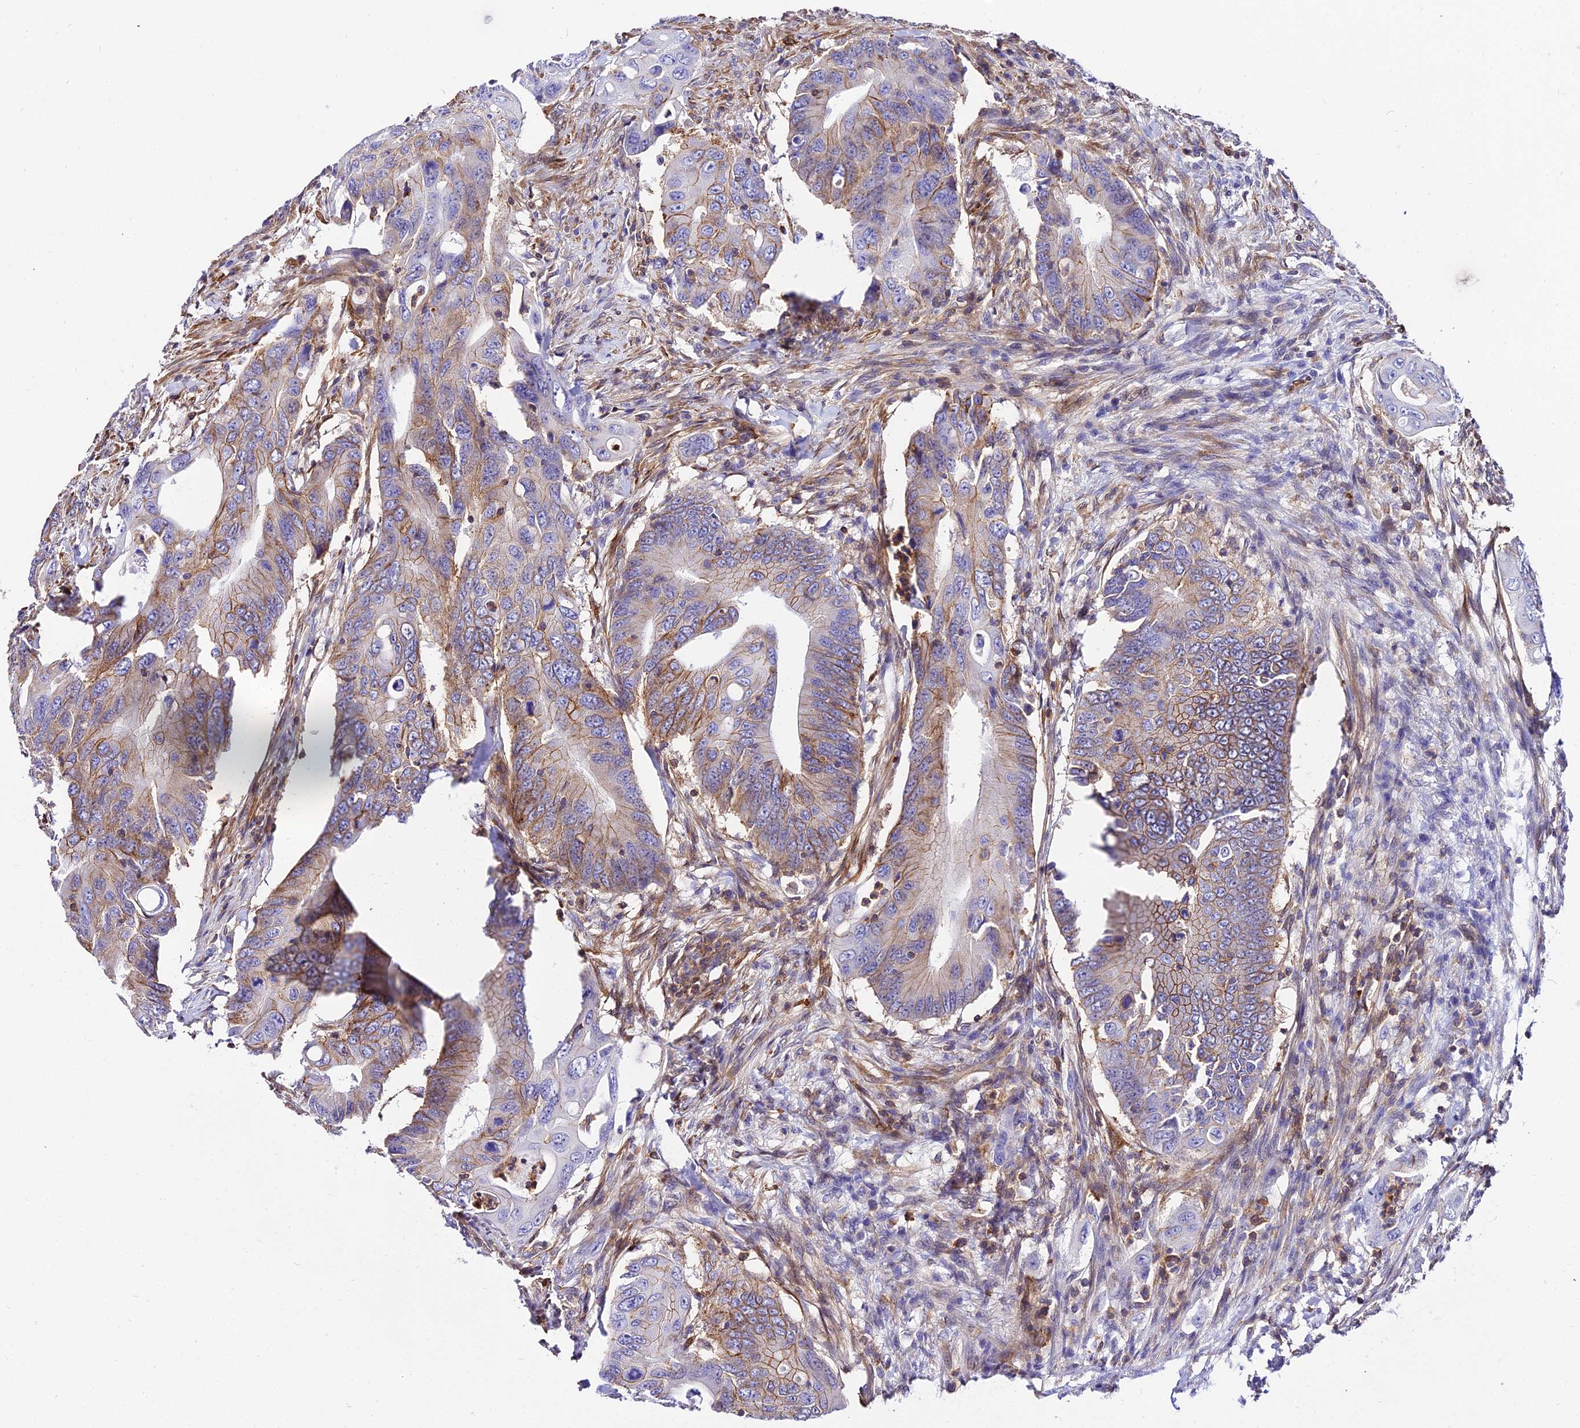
{"staining": {"intensity": "moderate", "quantity": ">75%", "location": "cytoplasmic/membranous"}, "tissue": "colorectal cancer", "cell_type": "Tumor cells", "image_type": "cancer", "snomed": [{"axis": "morphology", "description": "Adenocarcinoma, NOS"}, {"axis": "topography", "description": "Colon"}], "caption": "Brown immunohistochemical staining in human colorectal adenocarcinoma exhibits moderate cytoplasmic/membranous staining in about >75% of tumor cells.", "gene": "CSRP1", "patient": {"sex": "male", "age": 71}}